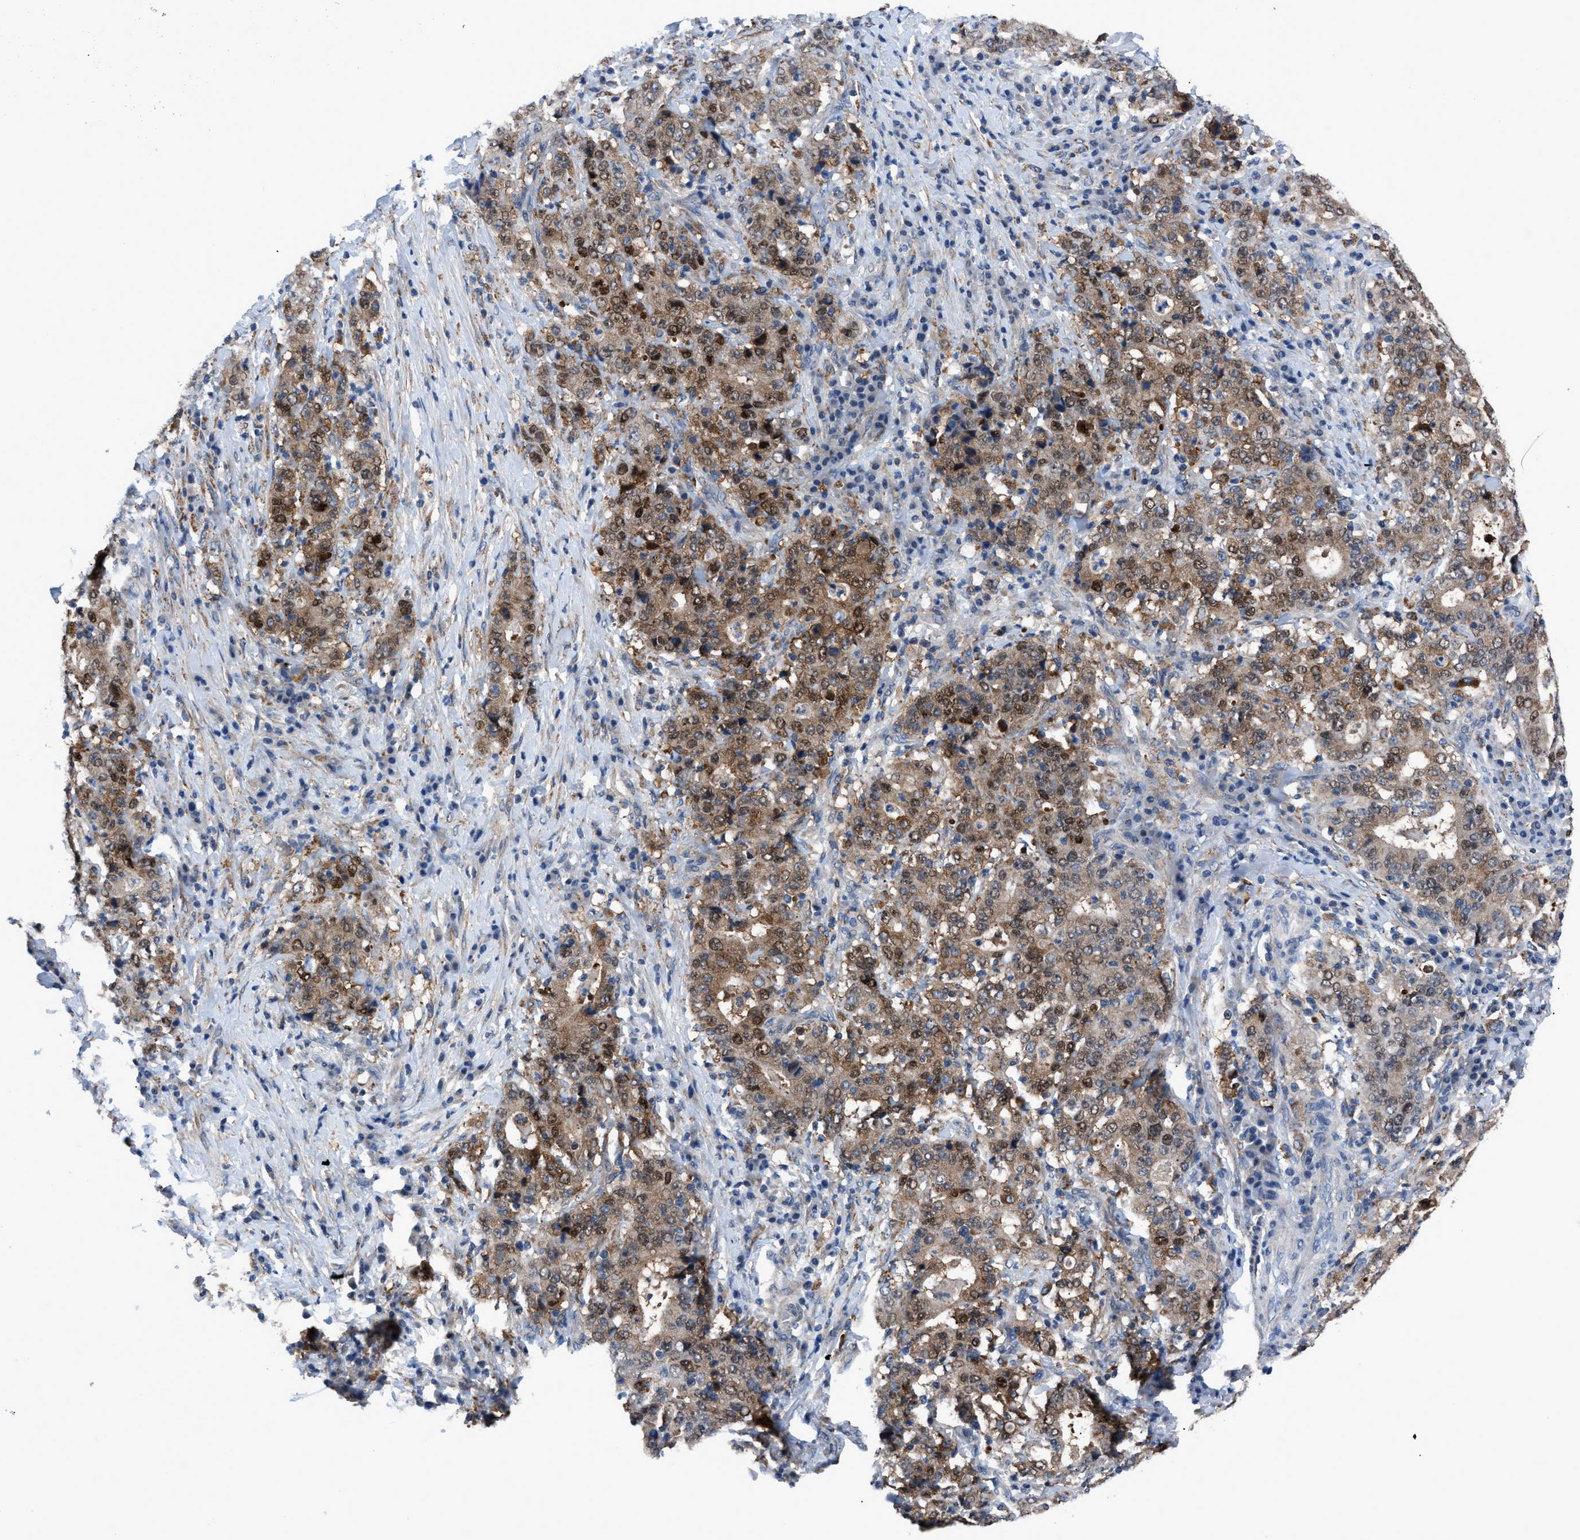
{"staining": {"intensity": "moderate", "quantity": ">75%", "location": "cytoplasmic/membranous,nuclear"}, "tissue": "stomach cancer", "cell_type": "Tumor cells", "image_type": "cancer", "snomed": [{"axis": "morphology", "description": "Normal tissue, NOS"}, {"axis": "morphology", "description": "Adenocarcinoma, NOS"}, {"axis": "topography", "description": "Stomach, upper"}, {"axis": "topography", "description": "Stomach"}], "caption": "Immunohistochemistry (IHC) staining of stomach adenocarcinoma, which displays medium levels of moderate cytoplasmic/membranous and nuclear expression in approximately >75% of tumor cells indicating moderate cytoplasmic/membranous and nuclear protein expression. The staining was performed using DAB (3,3'-diaminobenzidine) (brown) for protein detection and nuclei were counterstained in hematoxylin (blue).", "gene": "TMEM45B", "patient": {"sex": "male", "age": 59}}